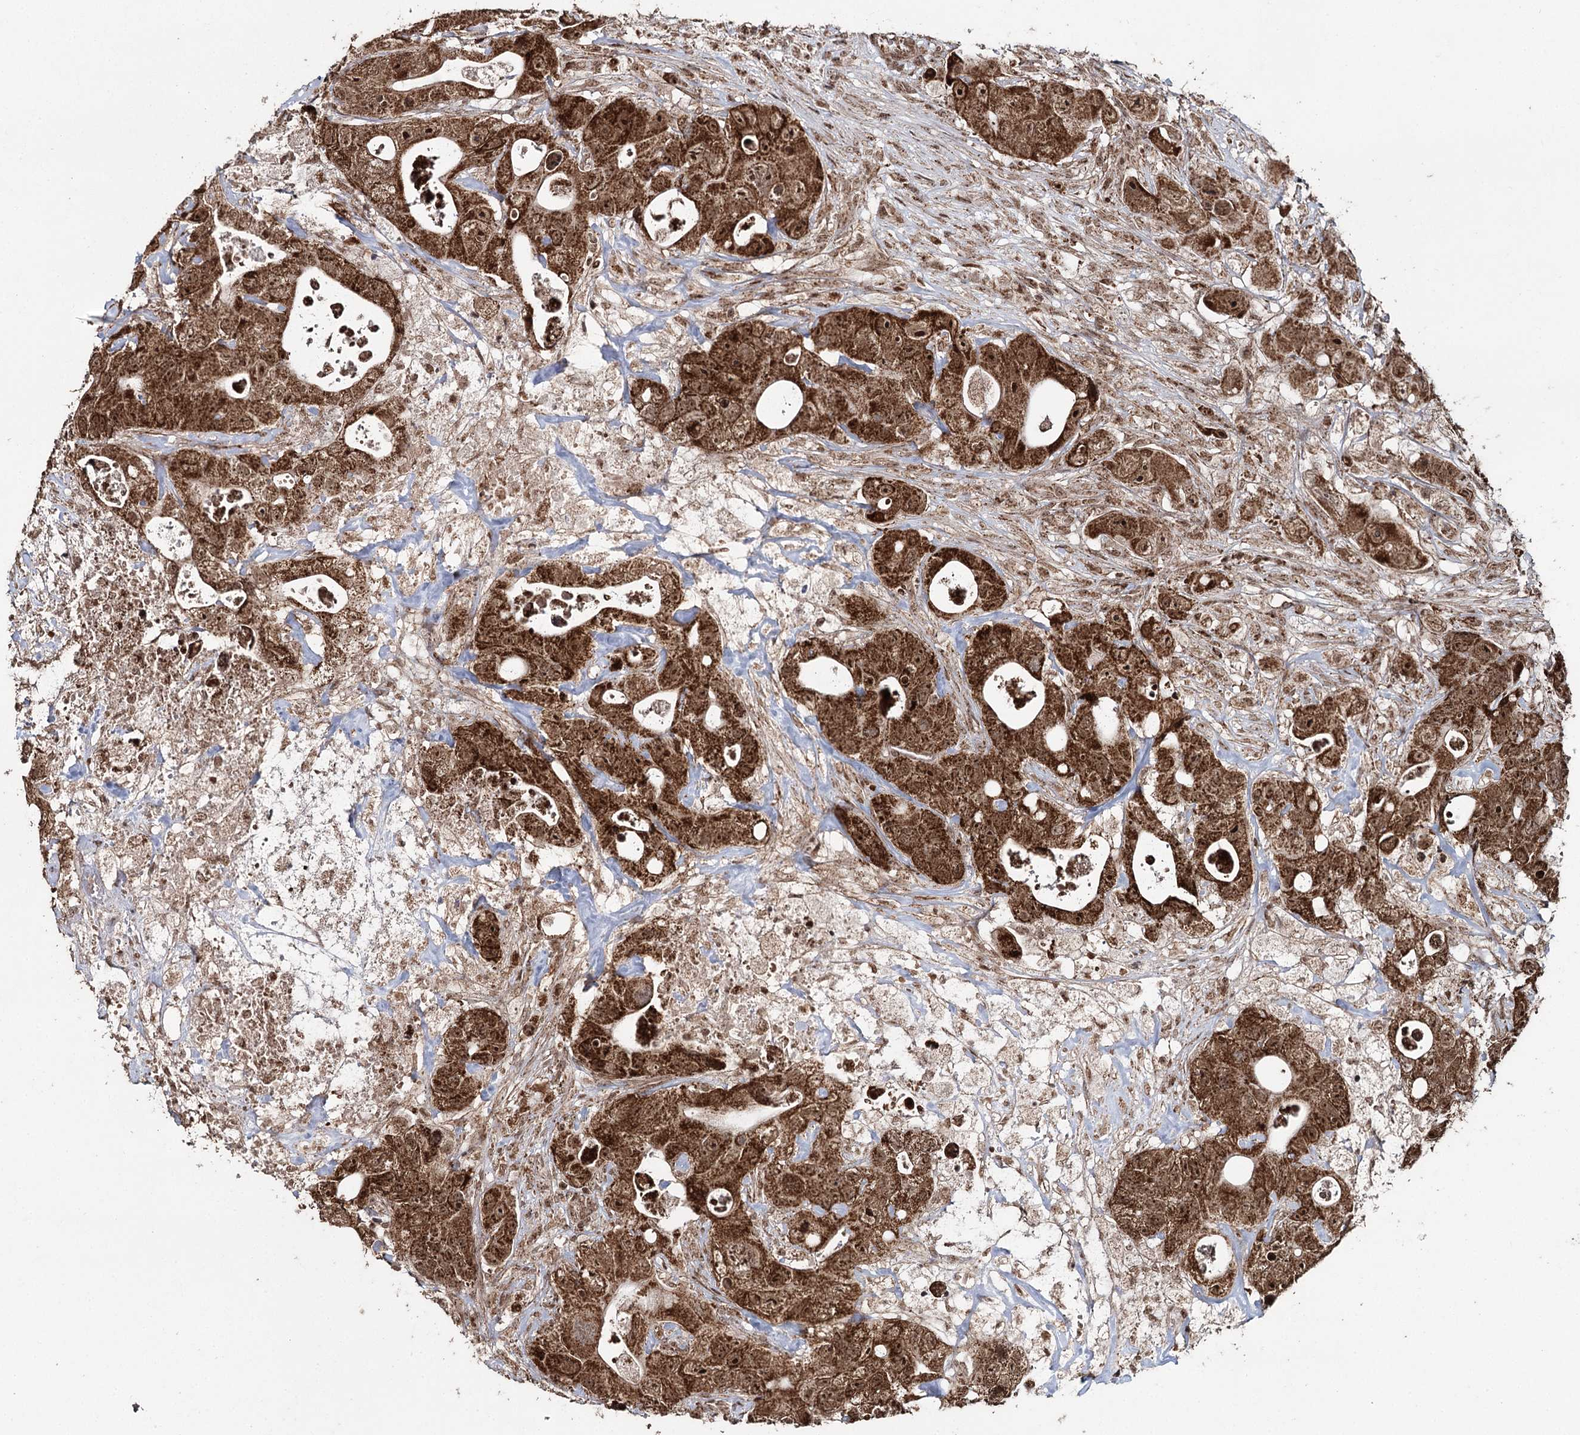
{"staining": {"intensity": "strong", "quantity": ">75%", "location": "cytoplasmic/membranous,nuclear"}, "tissue": "colorectal cancer", "cell_type": "Tumor cells", "image_type": "cancer", "snomed": [{"axis": "morphology", "description": "Adenocarcinoma, NOS"}, {"axis": "topography", "description": "Colon"}], "caption": "Tumor cells show strong cytoplasmic/membranous and nuclear expression in about >75% of cells in colorectal cancer (adenocarcinoma).", "gene": "PDHX", "patient": {"sex": "female", "age": 46}}